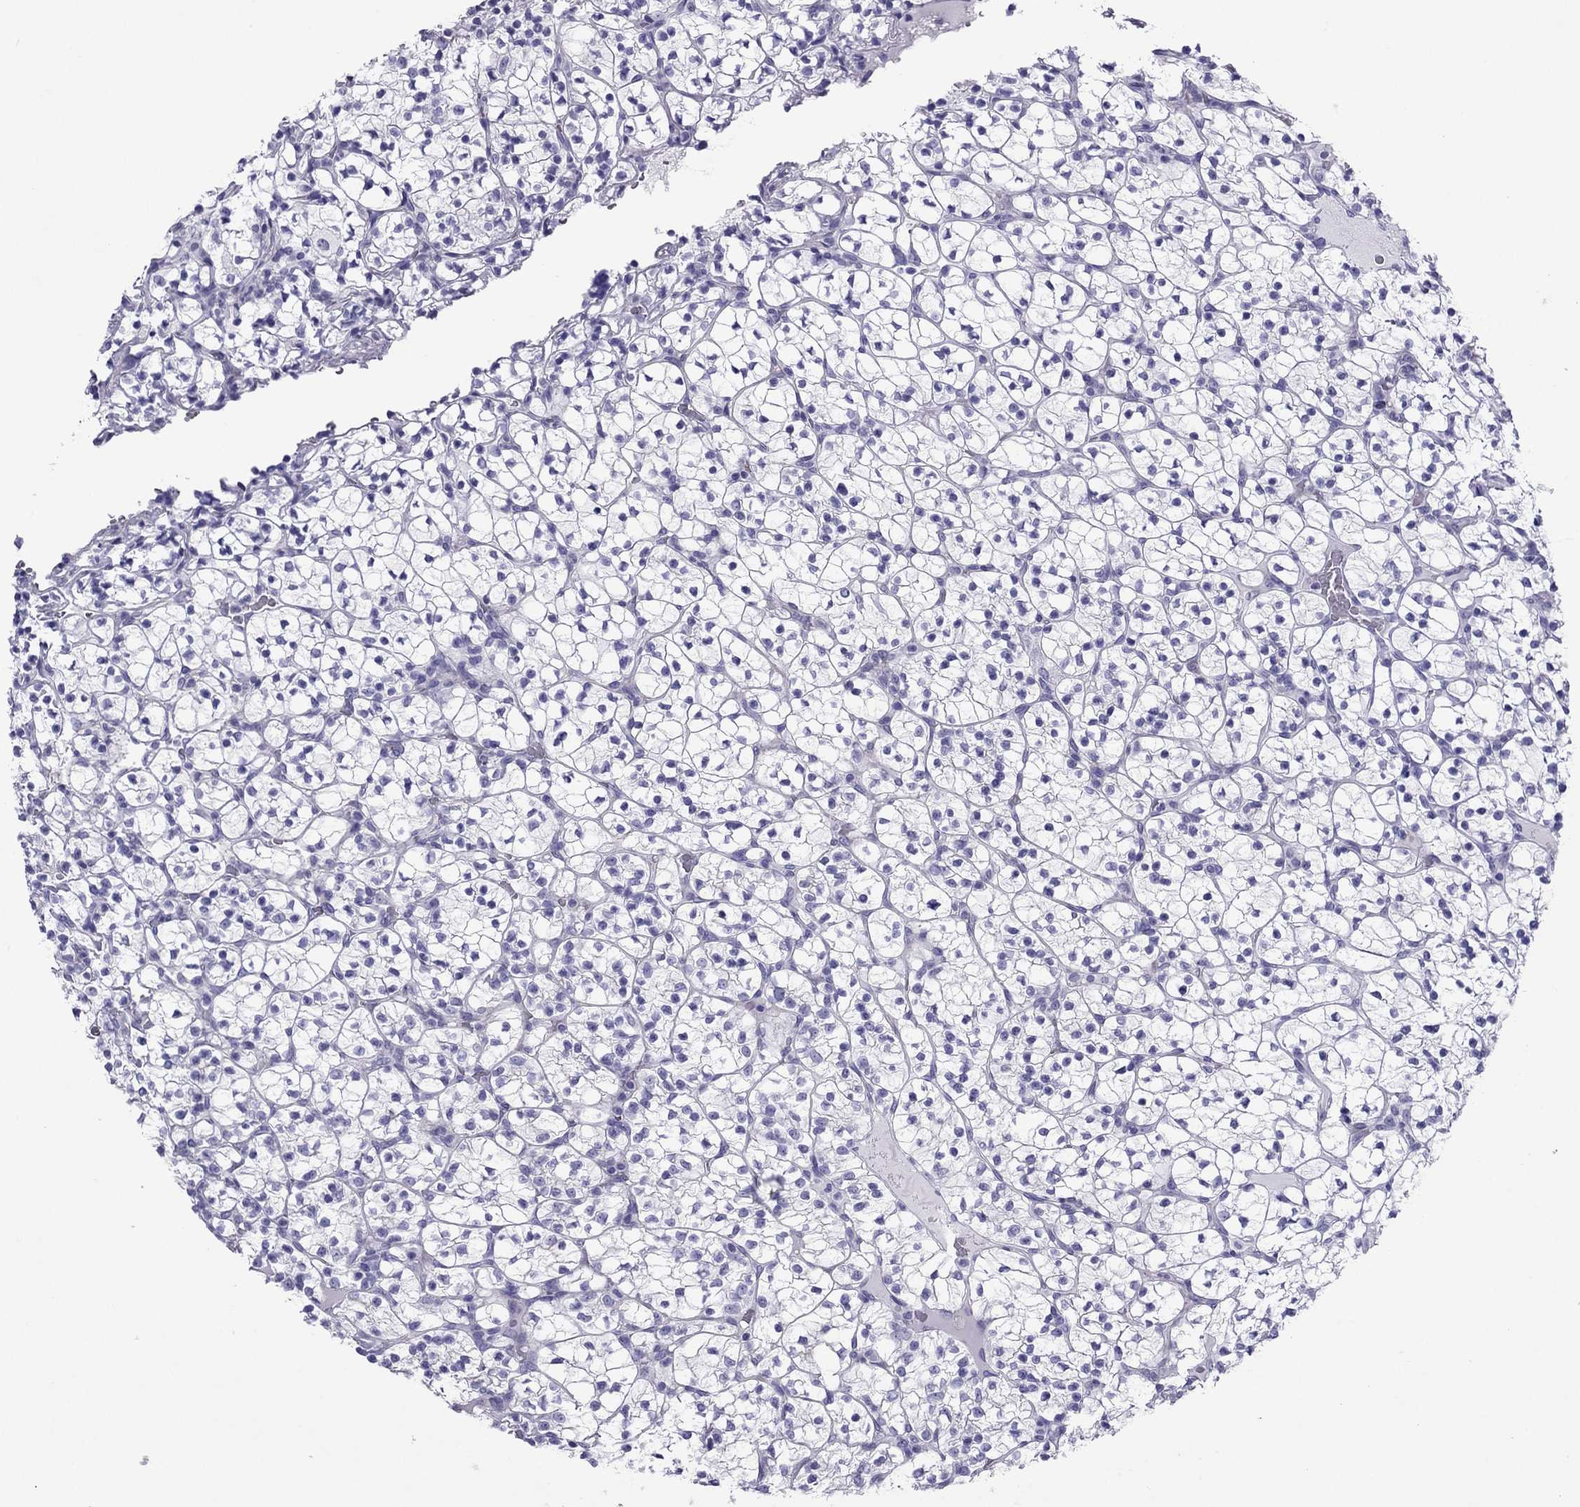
{"staining": {"intensity": "negative", "quantity": "none", "location": "none"}, "tissue": "renal cancer", "cell_type": "Tumor cells", "image_type": "cancer", "snomed": [{"axis": "morphology", "description": "Adenocarcinoma, NOS"}, {"axis": "topography", "description": "Kidney"}], "caption": "Micrograph shows no significant protein positivity in tumor cells of renal adenocarcinoma. (DAB immunohistochemistry (IHC) with hematoxylin counter stain).", "gene": "MYL11", "patient": {"sex": "female", "age": 89}}